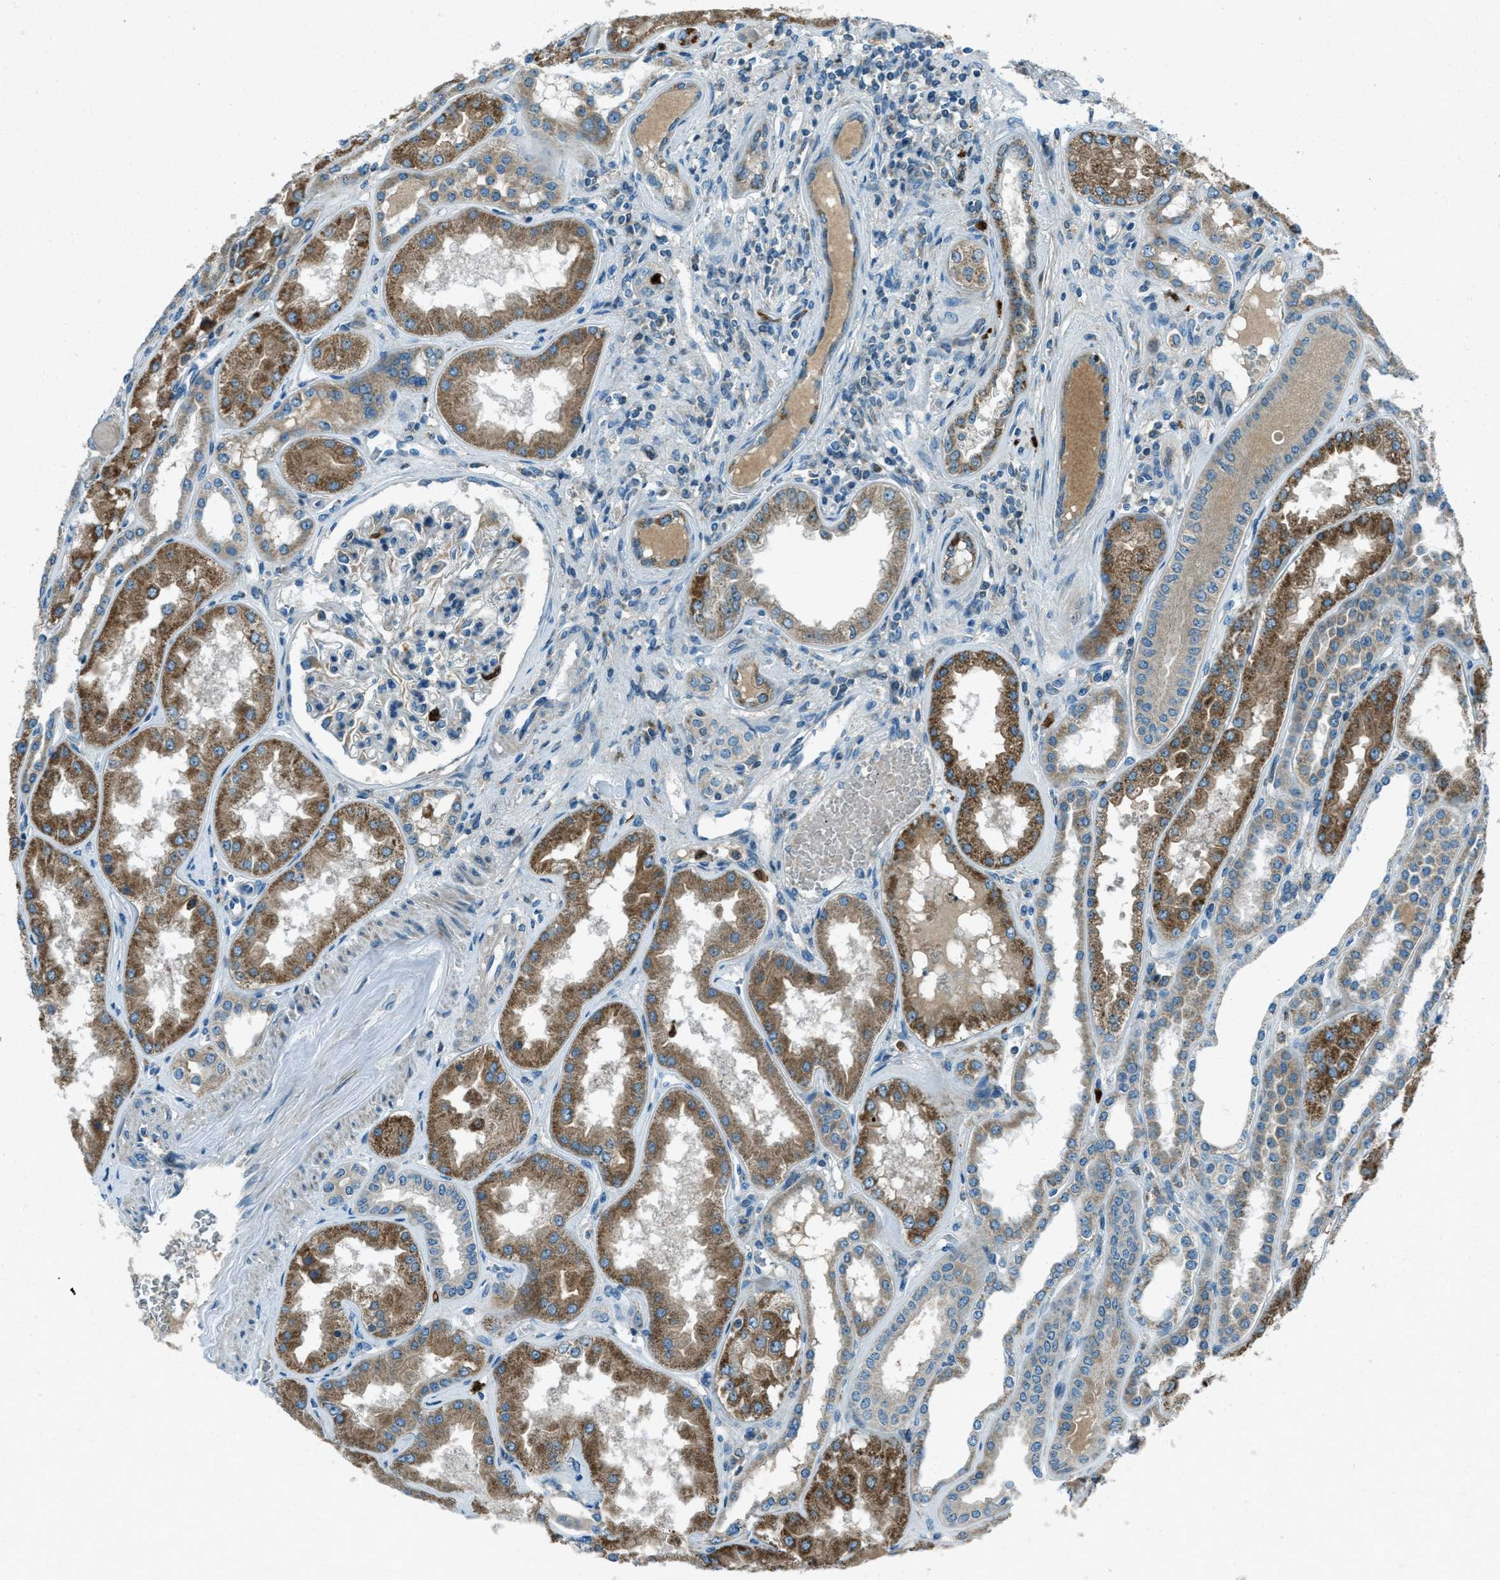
{"staining": {"intensity": "moderate", "quantity": "<25%", "location": "cytoplasmic/membranous"}, "tissue": "kidney", "cell_type": "Cells in glomeruli", "image_type": "normal", "snomed": [{"axis": "morphology", "description": "Normal tissue, NOS"}, {"axis": "topography", "description": "Kidney"}], "caption": "Protein expression analysis of normal human kidney reveals moderate cytoplasmic/membranous expression in about <25% of cells in glomeruli.", "gene": "FAR1", "patient": {"sex": "female", "age": 56}}